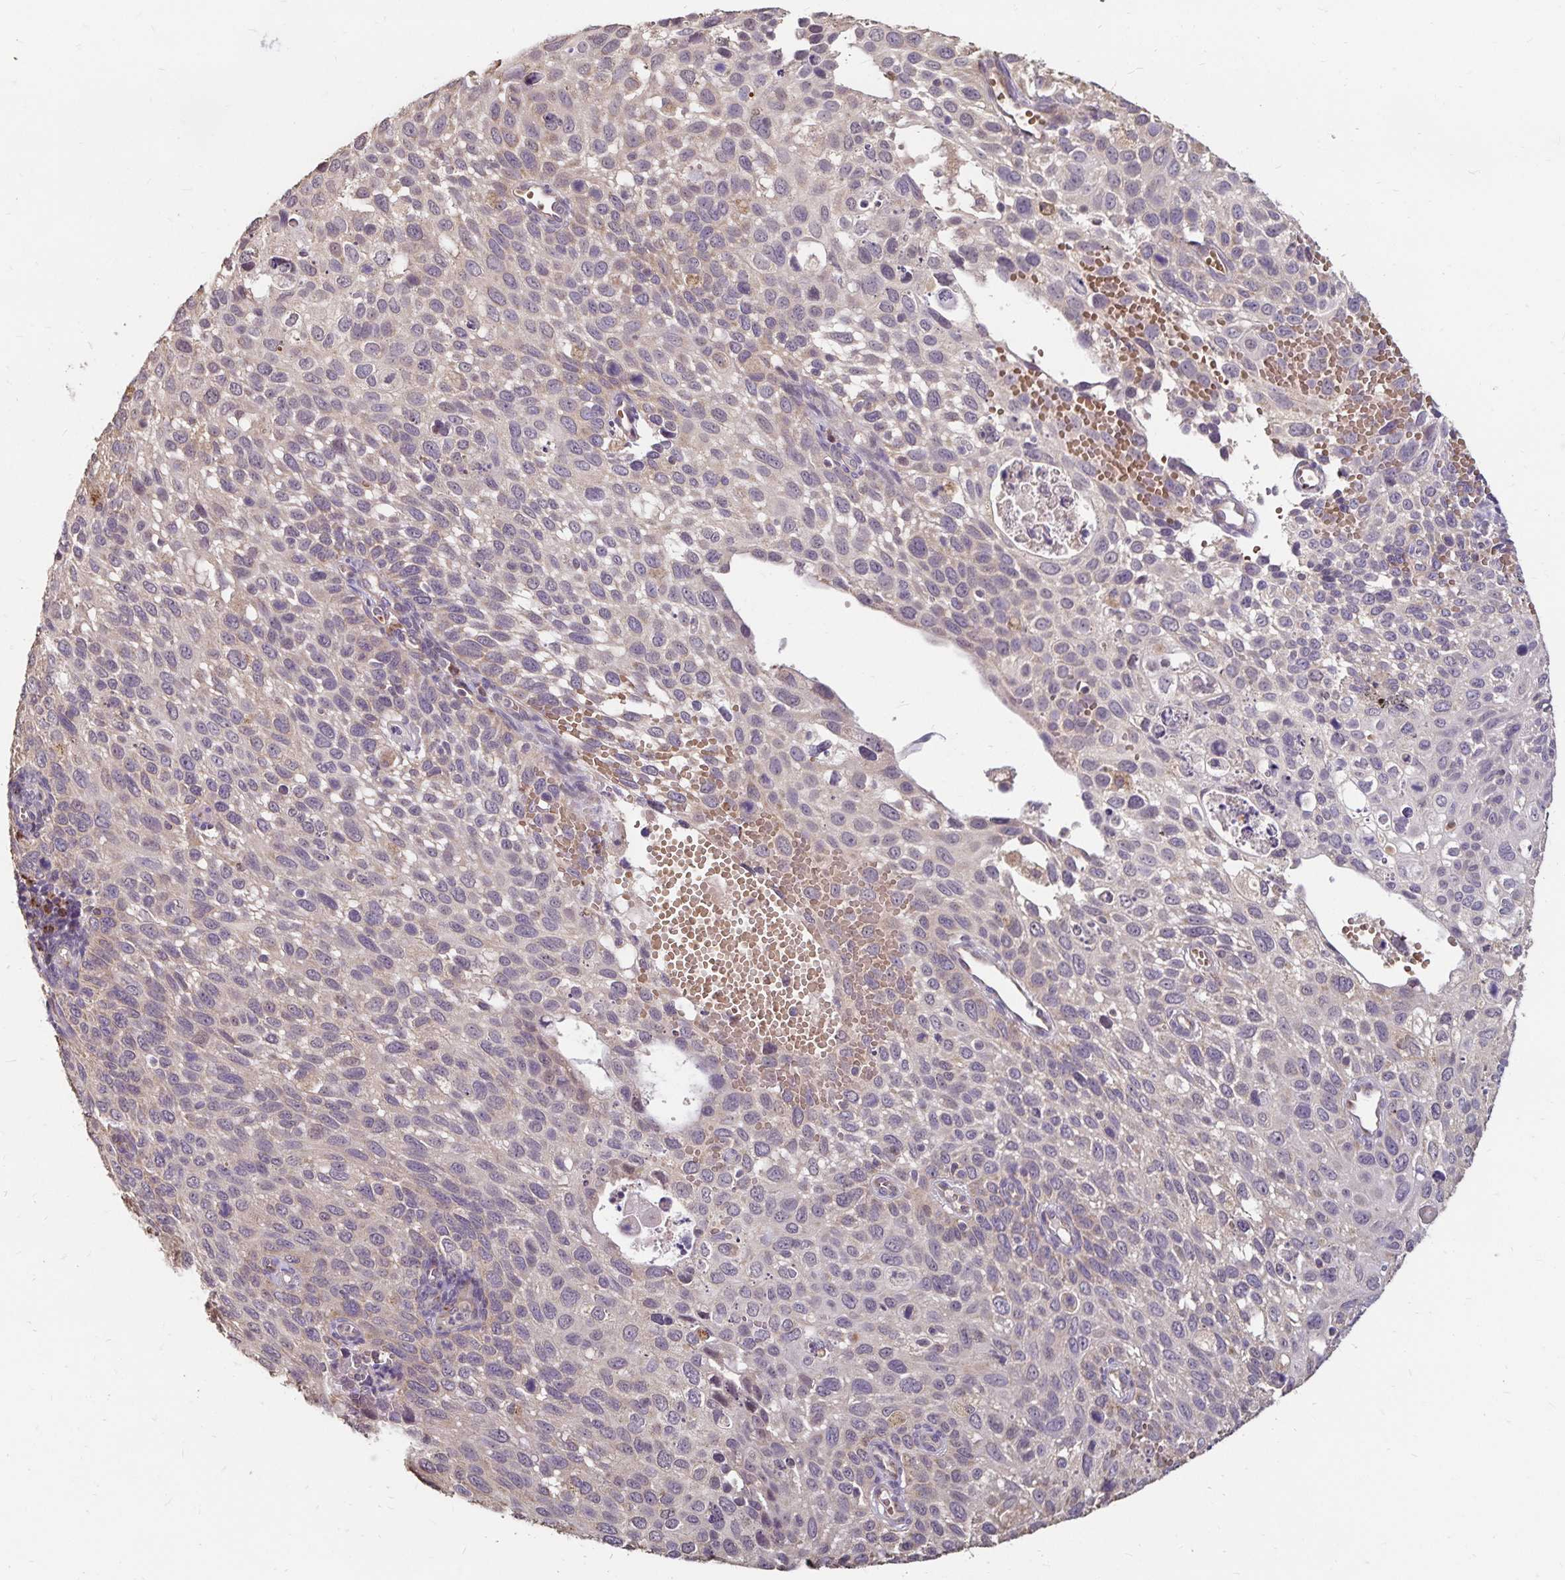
{"staining": {"intensity": "weak", "quantity": "<25%", "location": "cytoplasmic/membranous"}, "tissue": "cervical cancer", "cell_type": "Tumor cells", "image_type": "cancer", "snomed": [{"axis": "morphology", "description": "Squamous cell carcinoma, NOS"}, {"axis": "topography", "description": "Cervix"}], "caption": "Immunohistochemistry (IHC) image of neoplastic tissue: human cervical cancer stained with DAB exhibits no significant protein positivity in tumor cells. (Brightfield microscopy of DAB (3,3'-diaminobenzidine) immunohistochemistry at high magnification).", "gene": "EMC10", "patient": {"sex": "female", "age": 70}}